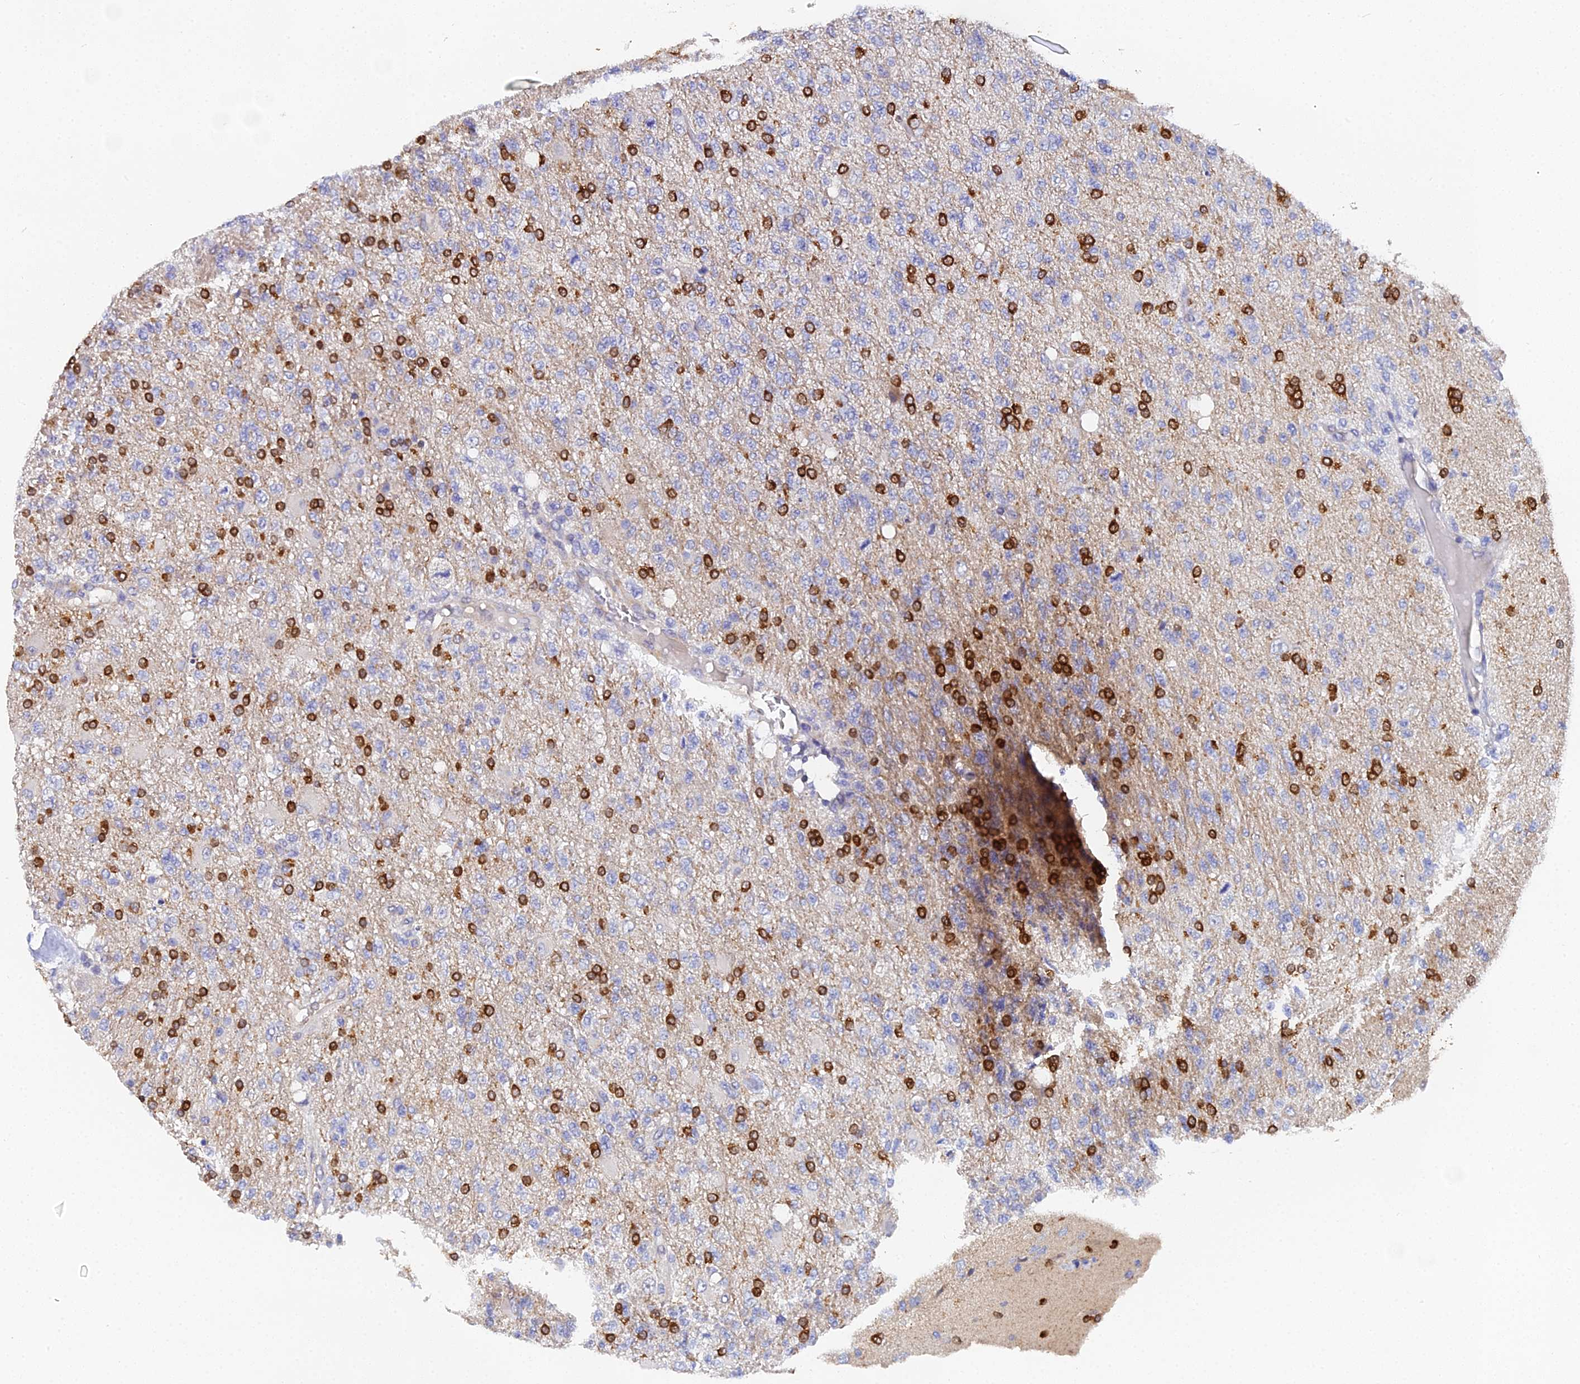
{"staining": {"intensity": "strong", "quantity": "<25%", "location": "cytoplasmic/membranous"}, "tissue": "glioma", "cell_type": "Tumor cells", "image_type": "cancer", "snomed": [{"axis": "morphology", "description": "Glioma, malignant, High grade"}, {"axis": "topography", "description": "Brain"}], "caption": "Malignant glioma (high-grade) tissue exhibits strong cytoplasmic/membranous staining in approximately <25% of tumor cells, visualized by immunohistochemistry.", "gene": "ENSG00000268674", "patient": {"sex": "male", "age": 56}}